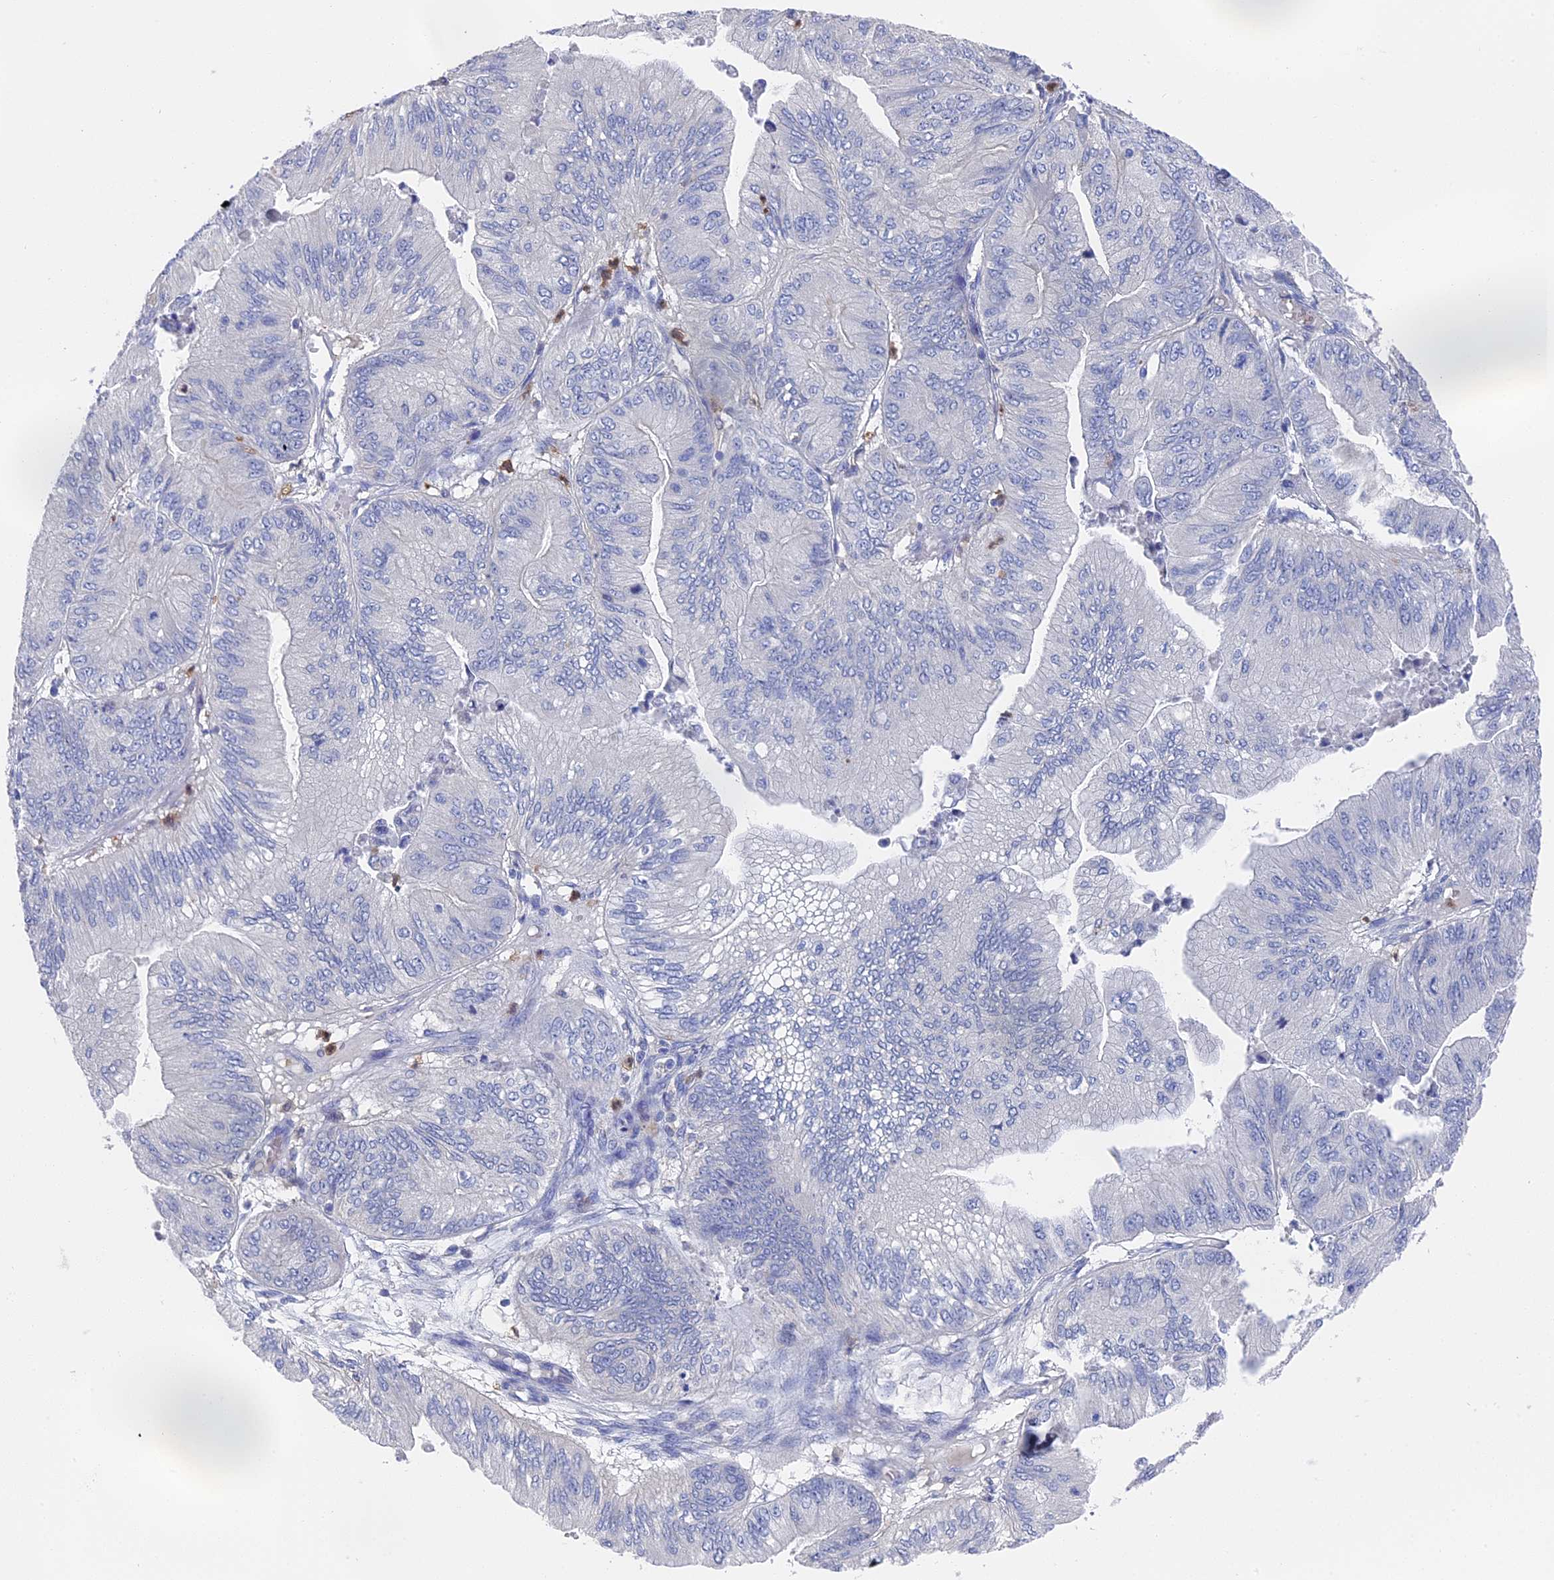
{"staining": {"intensity": "negative", "quantity": "none", "location": "none"}, "tissue": "ovarian cancer", "cell_type": "Tumor cells", "image_type": "cancer", "snomed": [{"axis": "morphology", "description": "Cystadenocarcinoma, mucinous, NOS"}, {"axis": "topography", "description": "Ovary"}], "caption": "Protein analysis of ovarian cancer demonstrates no significant staining in tumor cells.", "gene": "NCF4", "patient": {"sex": "female", "age": 61}}